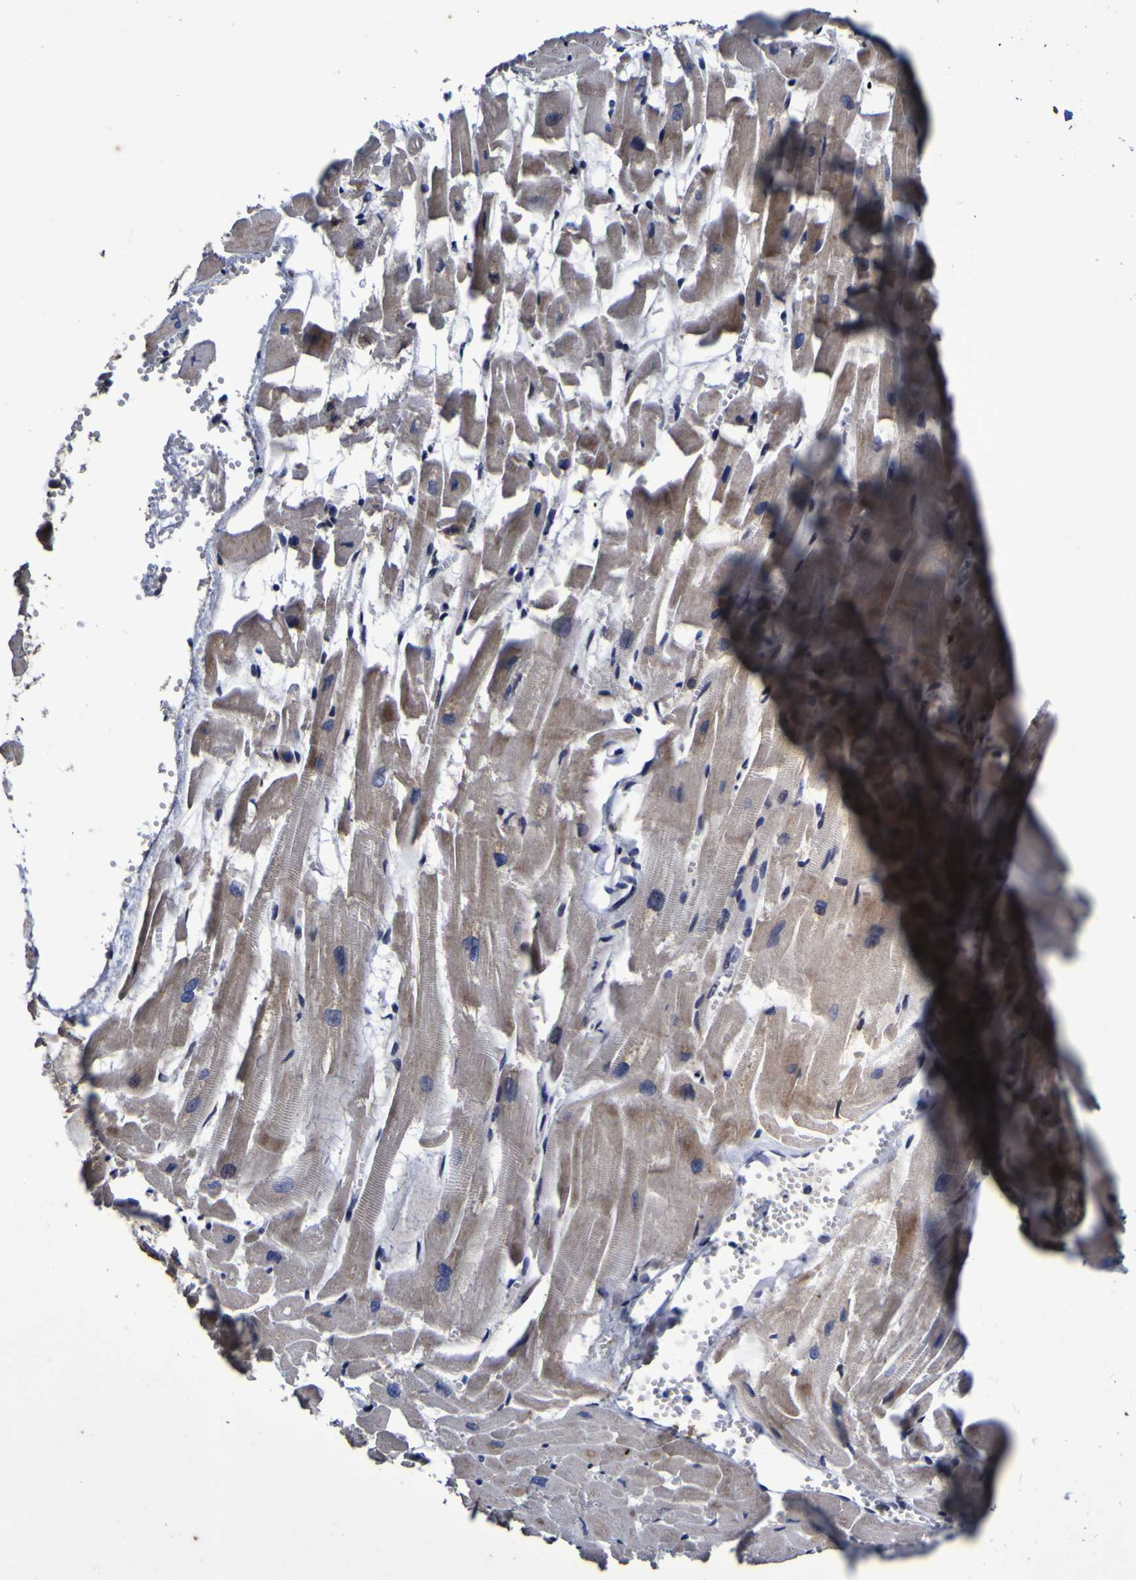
{"staining": {"intensity": "moderate", "quantity": ">75%", "location": "cytoplasmic/membranous"}, "tissue": "heart muscle", "cell_type": "Cardiomyocytes", "image_type": "normal", "snomed": [{"axis": "morphology", "description": "Normal tissue, NOS"}, {"axis": "topography", "description": "Heart"}], "caption": "Heart muscle stained with DAB (3,3'-diaminobenzidine) IHC exhibits medium levels of moderate cytoplasmic/membranous staining in about >75% of cardiomyocytes.", "gene": "P3H1", "patient": {"sex": "female", "age": 19}}